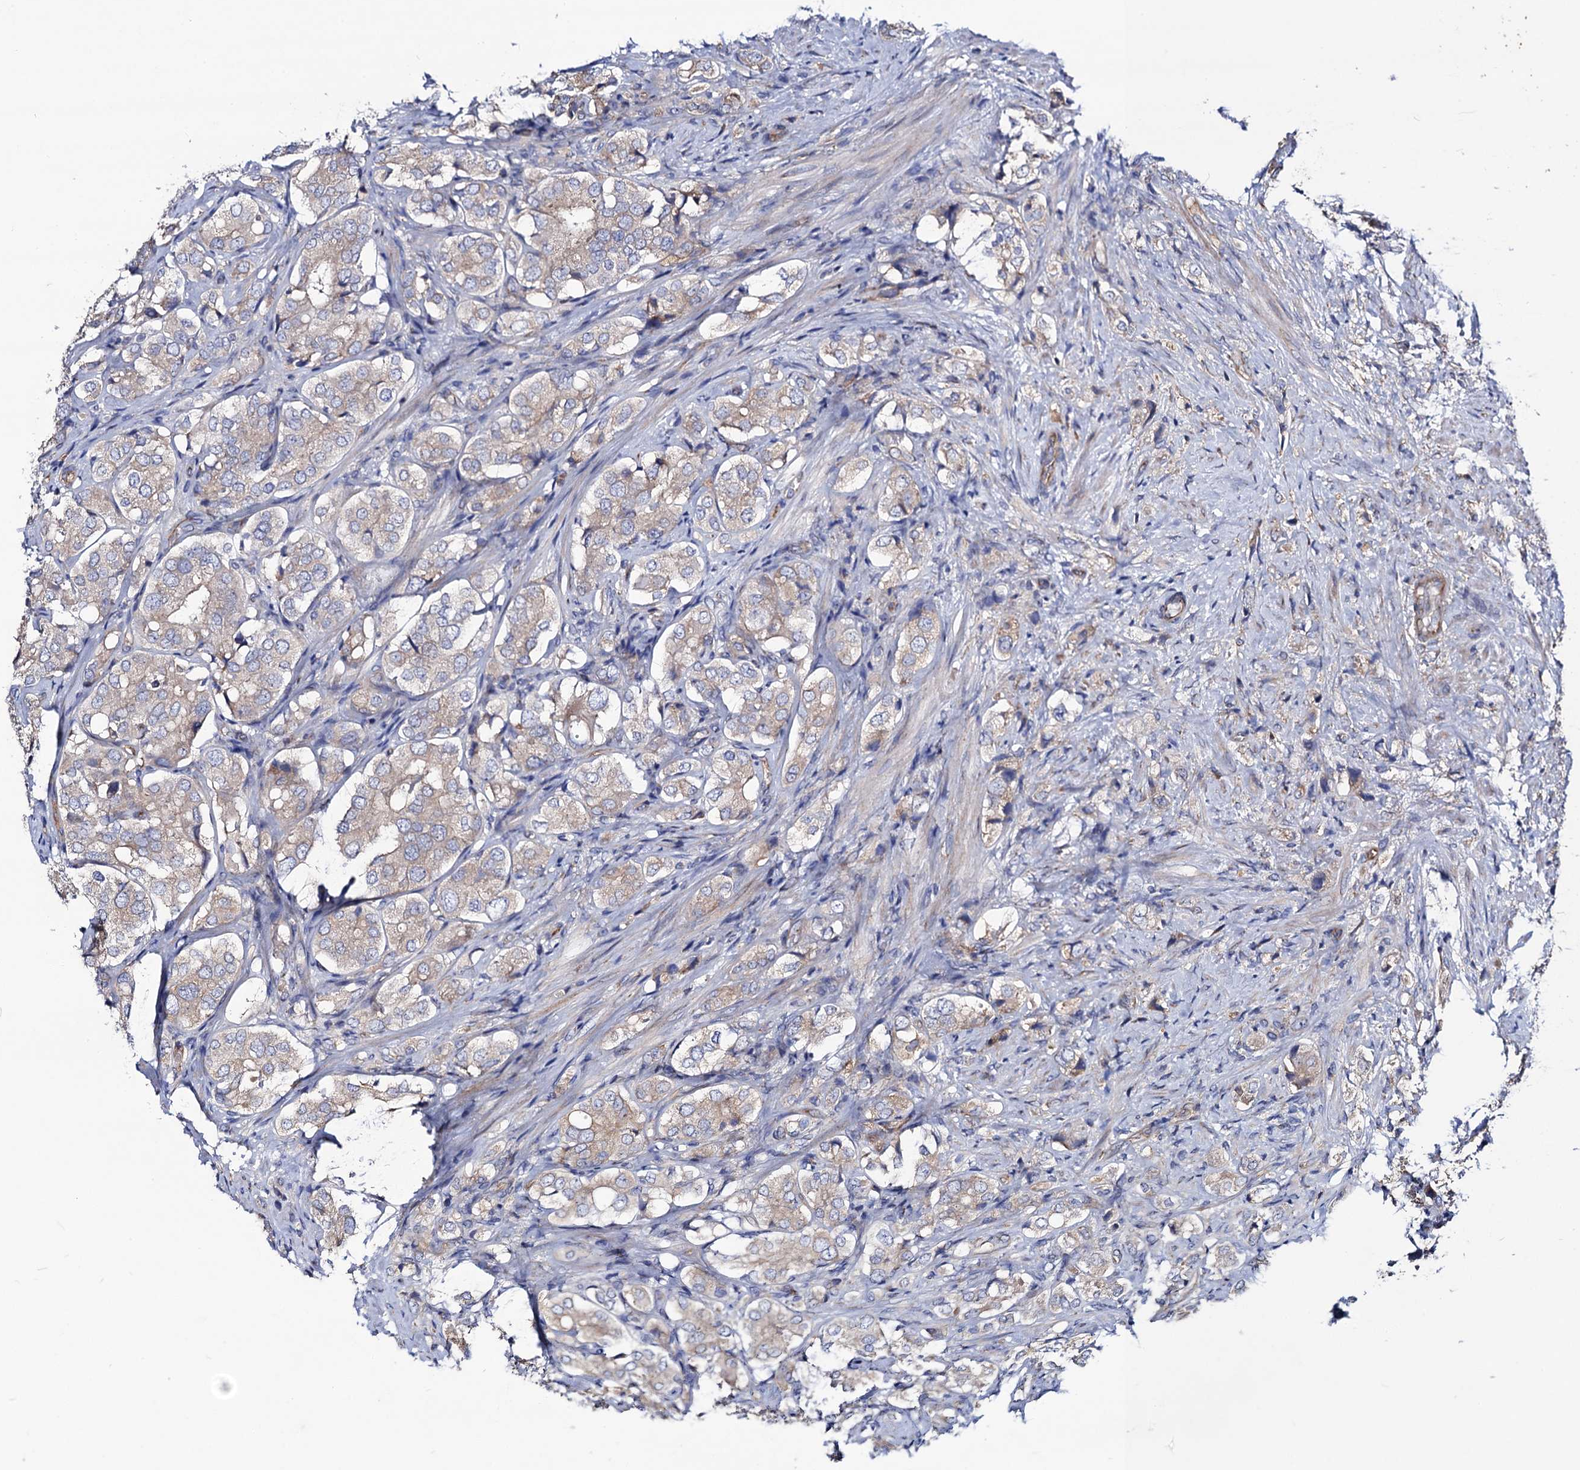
{"staining": {"intensity": "weak", "quantity": "<25%", "location": "cytoplasmic/membranous"}, "tissue": "prostate cancer", "cell_type": "Tumor cells", "image_type": "cancer", "snomed": [{"axis": "morphology", "description": "Adenocarcinoma, High grade"}, {"axis": "topography", "description": "Prostate"}], "caption": "Tumor cells show no significant protein positivity in prostate cancer (high-grade adenocarcinoma).", "gene": "DYDC1", "patient": {"sex": "male", "age": 65}}